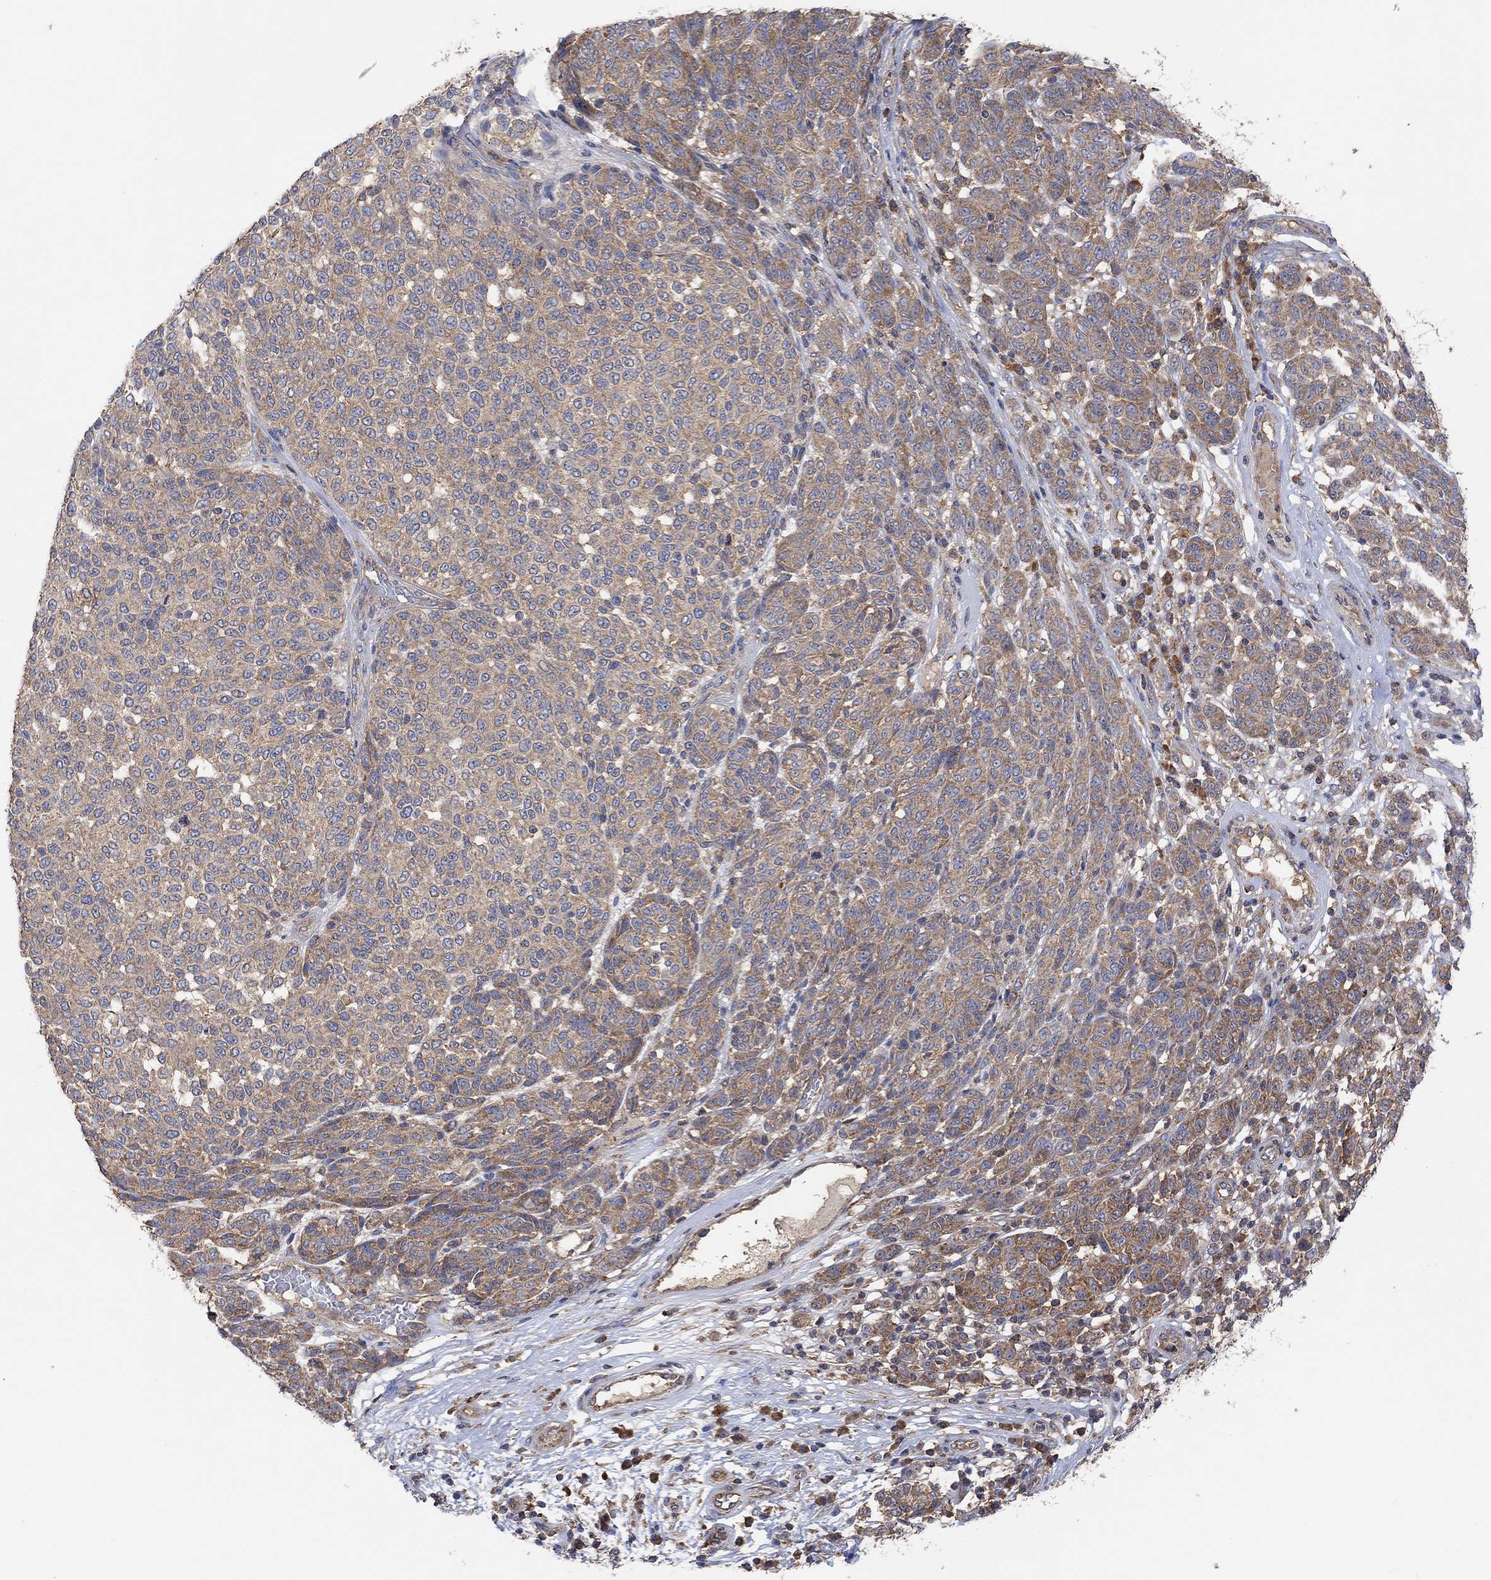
{"staining": {"intensity": "moderate", "quantity": "25%-75%", "location": "cytoplasmic/membranous"}, "tissue": "melanoma", "cell_type": "Tumor cells", "image_type": "cancer", "snomed": [{"axis": "morphology", "description": "Malignant melanoma, NOS"}, {"axis": "topography", "description": "Skin"}], "caption": "Melanoma was stained to show a protein in brown. There is medium levels of moderate cytoplasmic/membranous staining in approximately 25%-75% of tumor cells.", "gene": "BLOC1S3", "patient": {"sex": "male", "age": 59}}